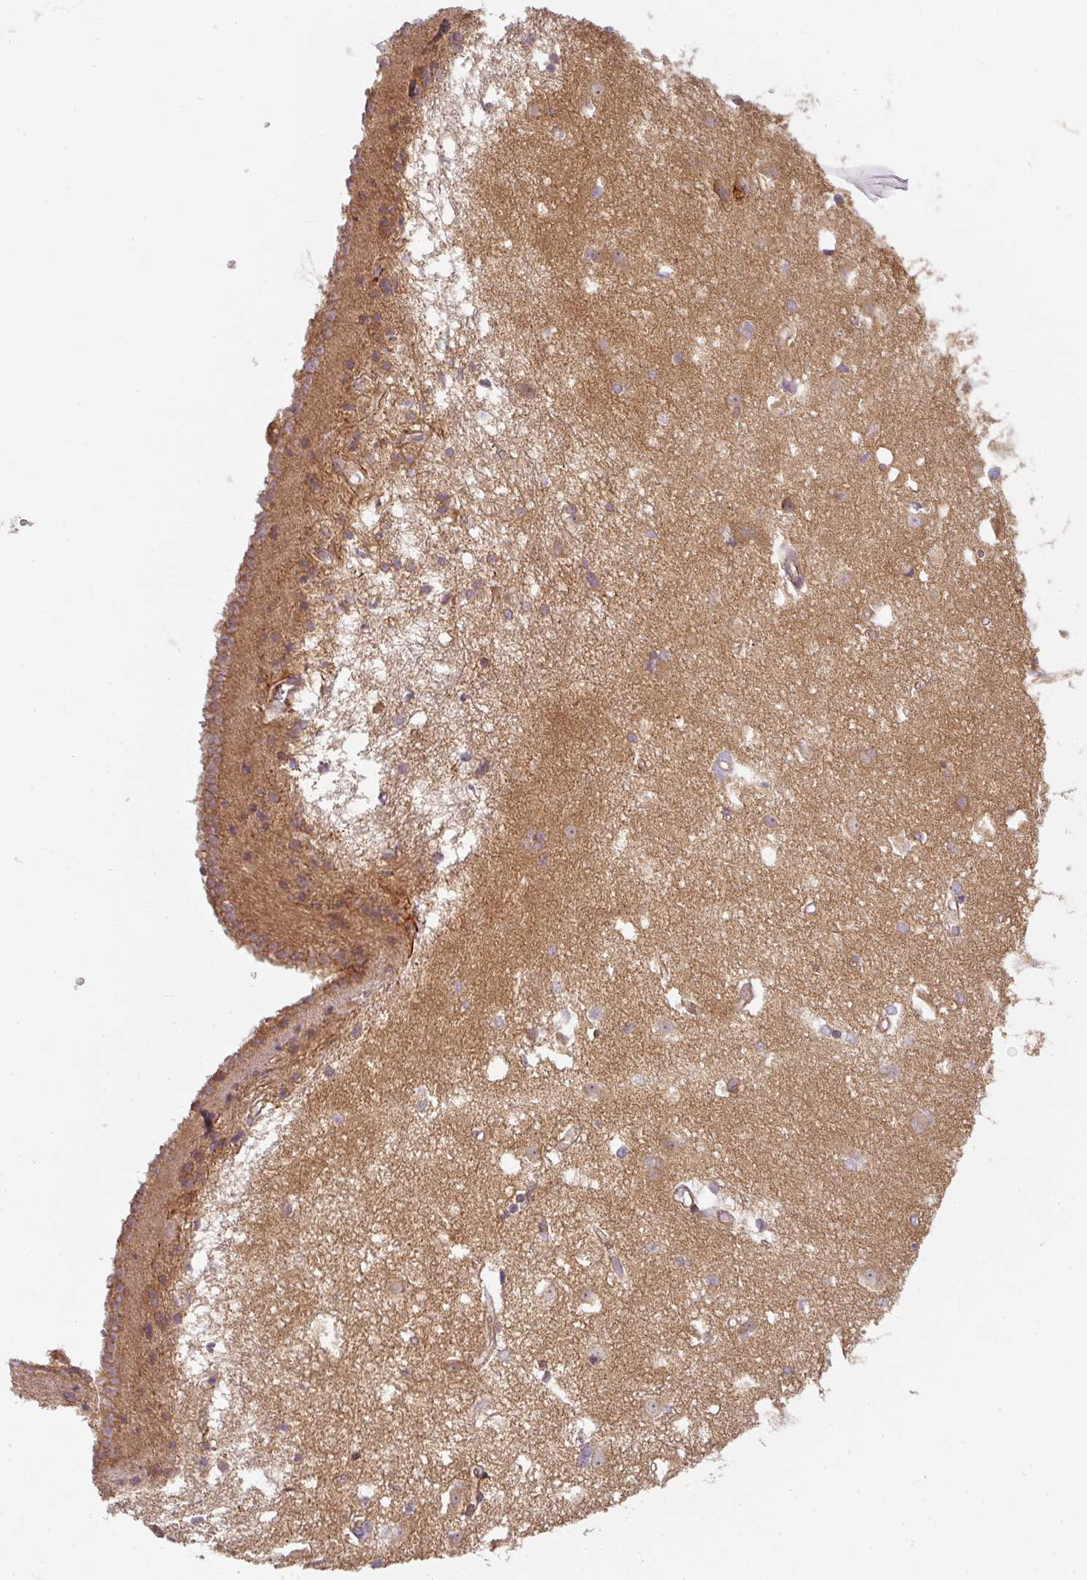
{"staining": {"intensity": "weak", "quantity": "<25%", "location": "cytoplasmic/membranous"}, "tissue": "caudate", "cell_type": "Glial cells", "image_type": "normal", "snomed": [{"axis": "morphology", "description": "Normal tissue, NOS"}, {"axis": "topography", "description": "Lateral ventricle wall"}], "caption": "IHC of unremarkable human caudate displays no staining in glial cells.", "gene": "CNOT1", "patient": {"sex": "male", "age": 37}}